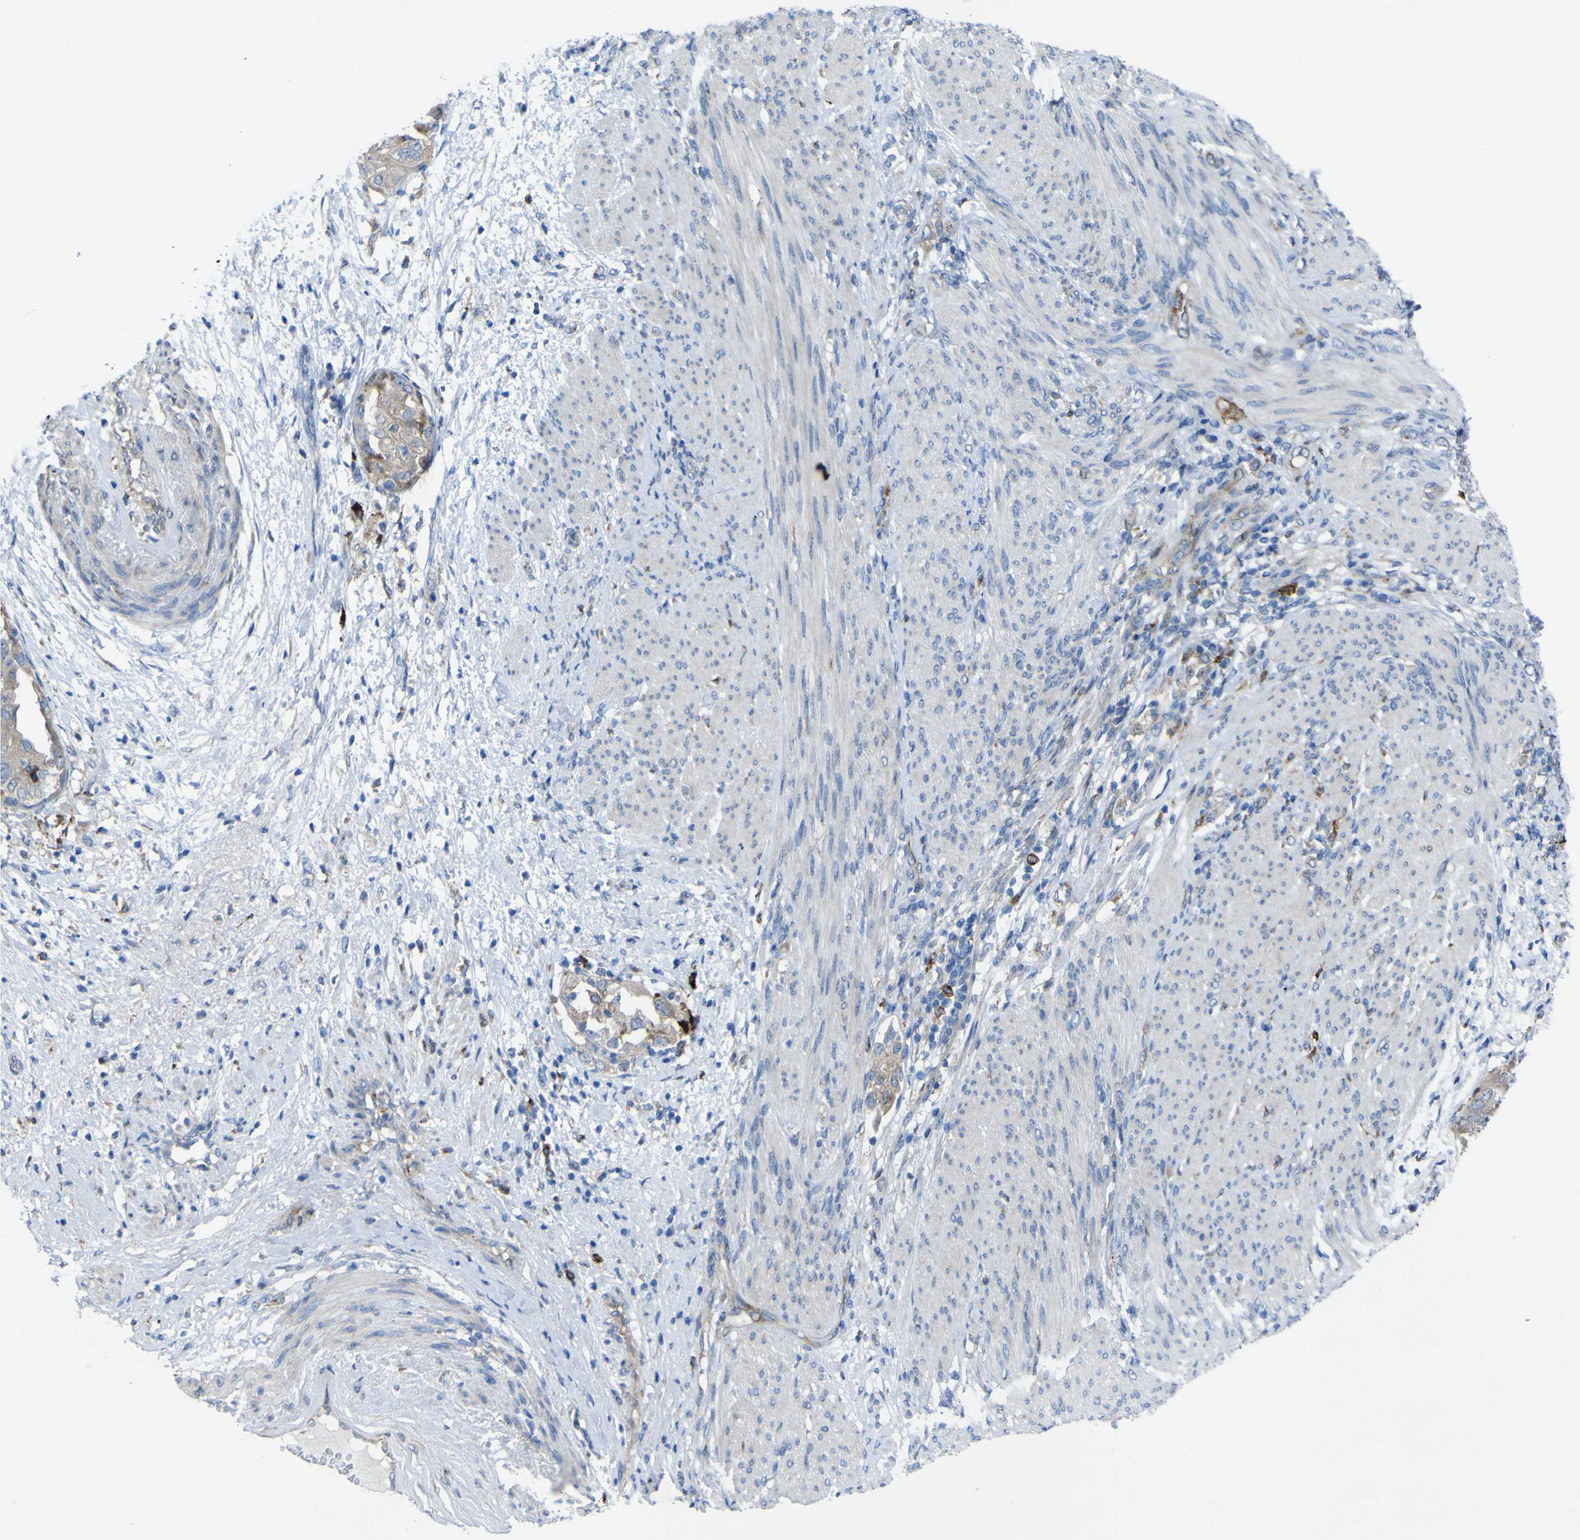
{"staining": {"intensity": "weak", "quantity": ">75%", "location": "cytoplasmic/membranous"}, "tissue": "endometrial cancer", "cell_type": "Tumor cells", "image_type": "cancer", "snomed": [{"axis": "morphology", "description": "Adenocarcinoma, NOS"}, {"axis": "topography", "description": "Endometrium"}], "caption": "Immunohistochemical staining of adenocarcinoma (endometrial) demonstrates low levels of weak cytoplasmic/membranous protein staining in about >75% of tumor cells. (Stains: DAB (3,3'-diaminobenzidine) in brown, nuclei in blue, Microscopy: brightfield microscopy at high magnification).", "gene": "CST3", "patient": {"sex": "female", "age": 85}}